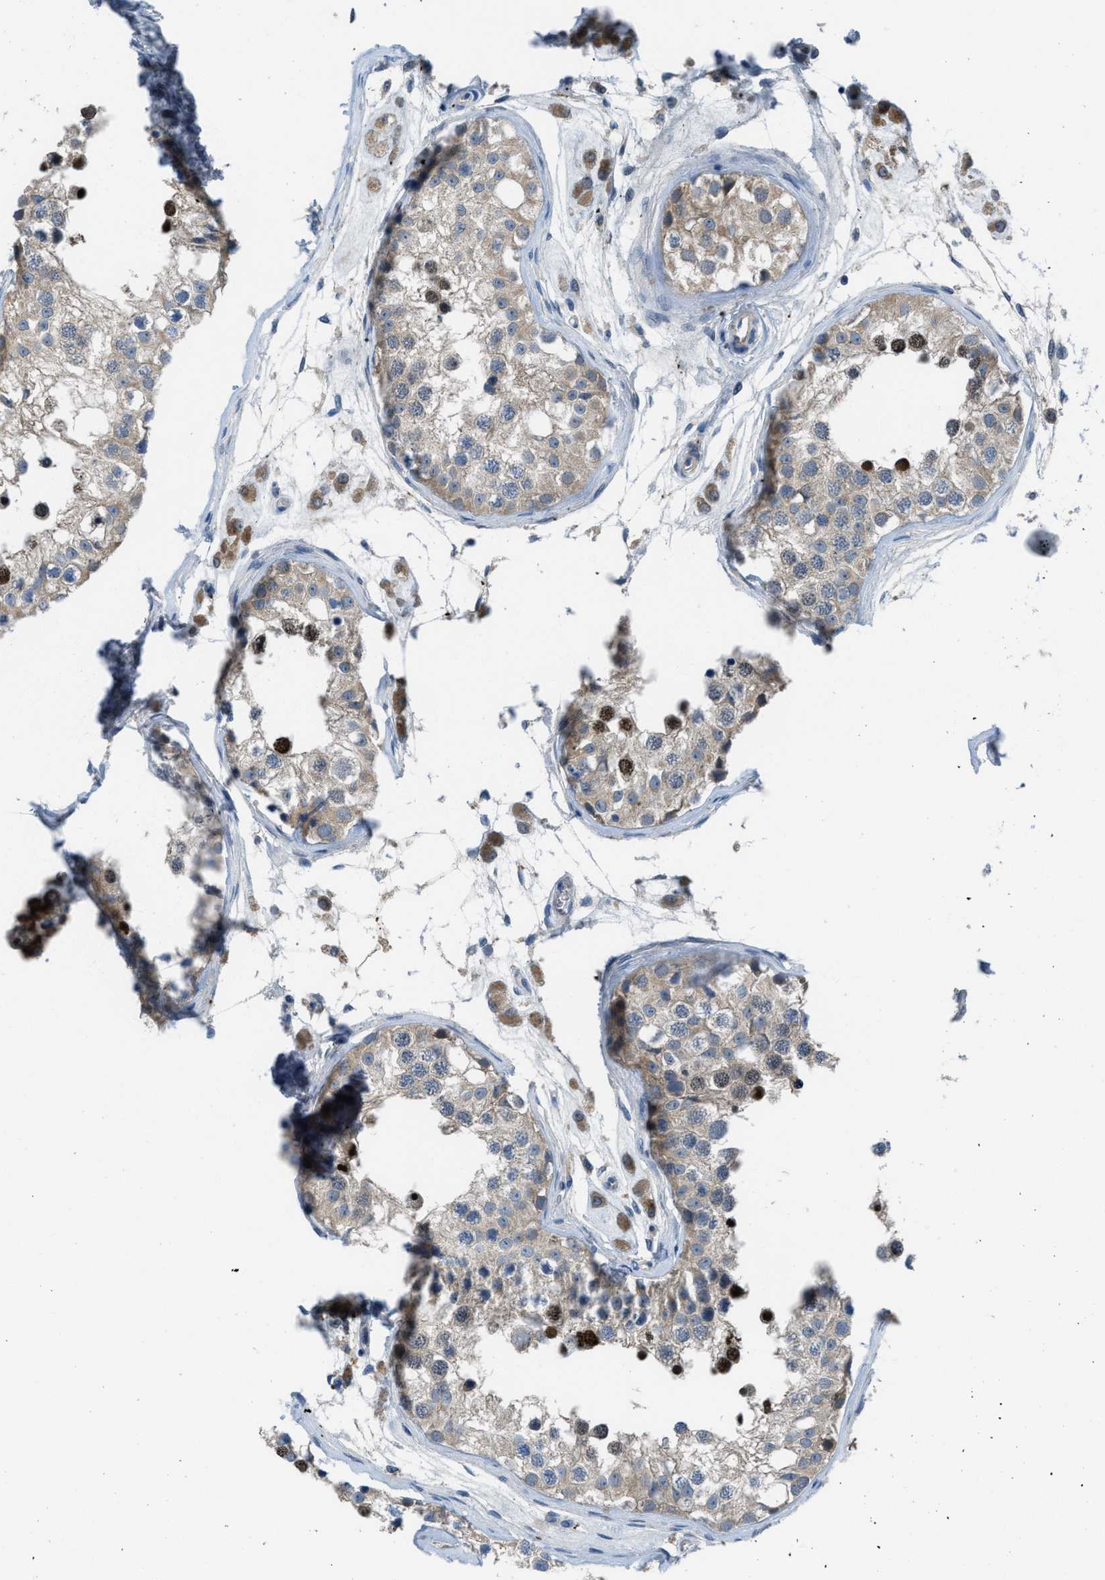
{"staining": {"intensity": "strong", "quantity": "25%-75%", "location": "nuclear"}, "tissue": "testis", "cell_type": "Cells in seminiferous ducts", "image_type": "normal", "snomed": [{"axis": "morphology", "description": "Normal tissue, NOS"}, {"axis": "morphology", "description": "Adenocarcinoma, metastatic, NOS"}, {"axis": "topography", "description": "Testis"}], "caption": "The immunohistochemical stain labels strong nuclear staining in cells in seminiferous ducts of benign testis.", "gene": "BAZ2B", "patient": {"sex": "male", "age": 26}}